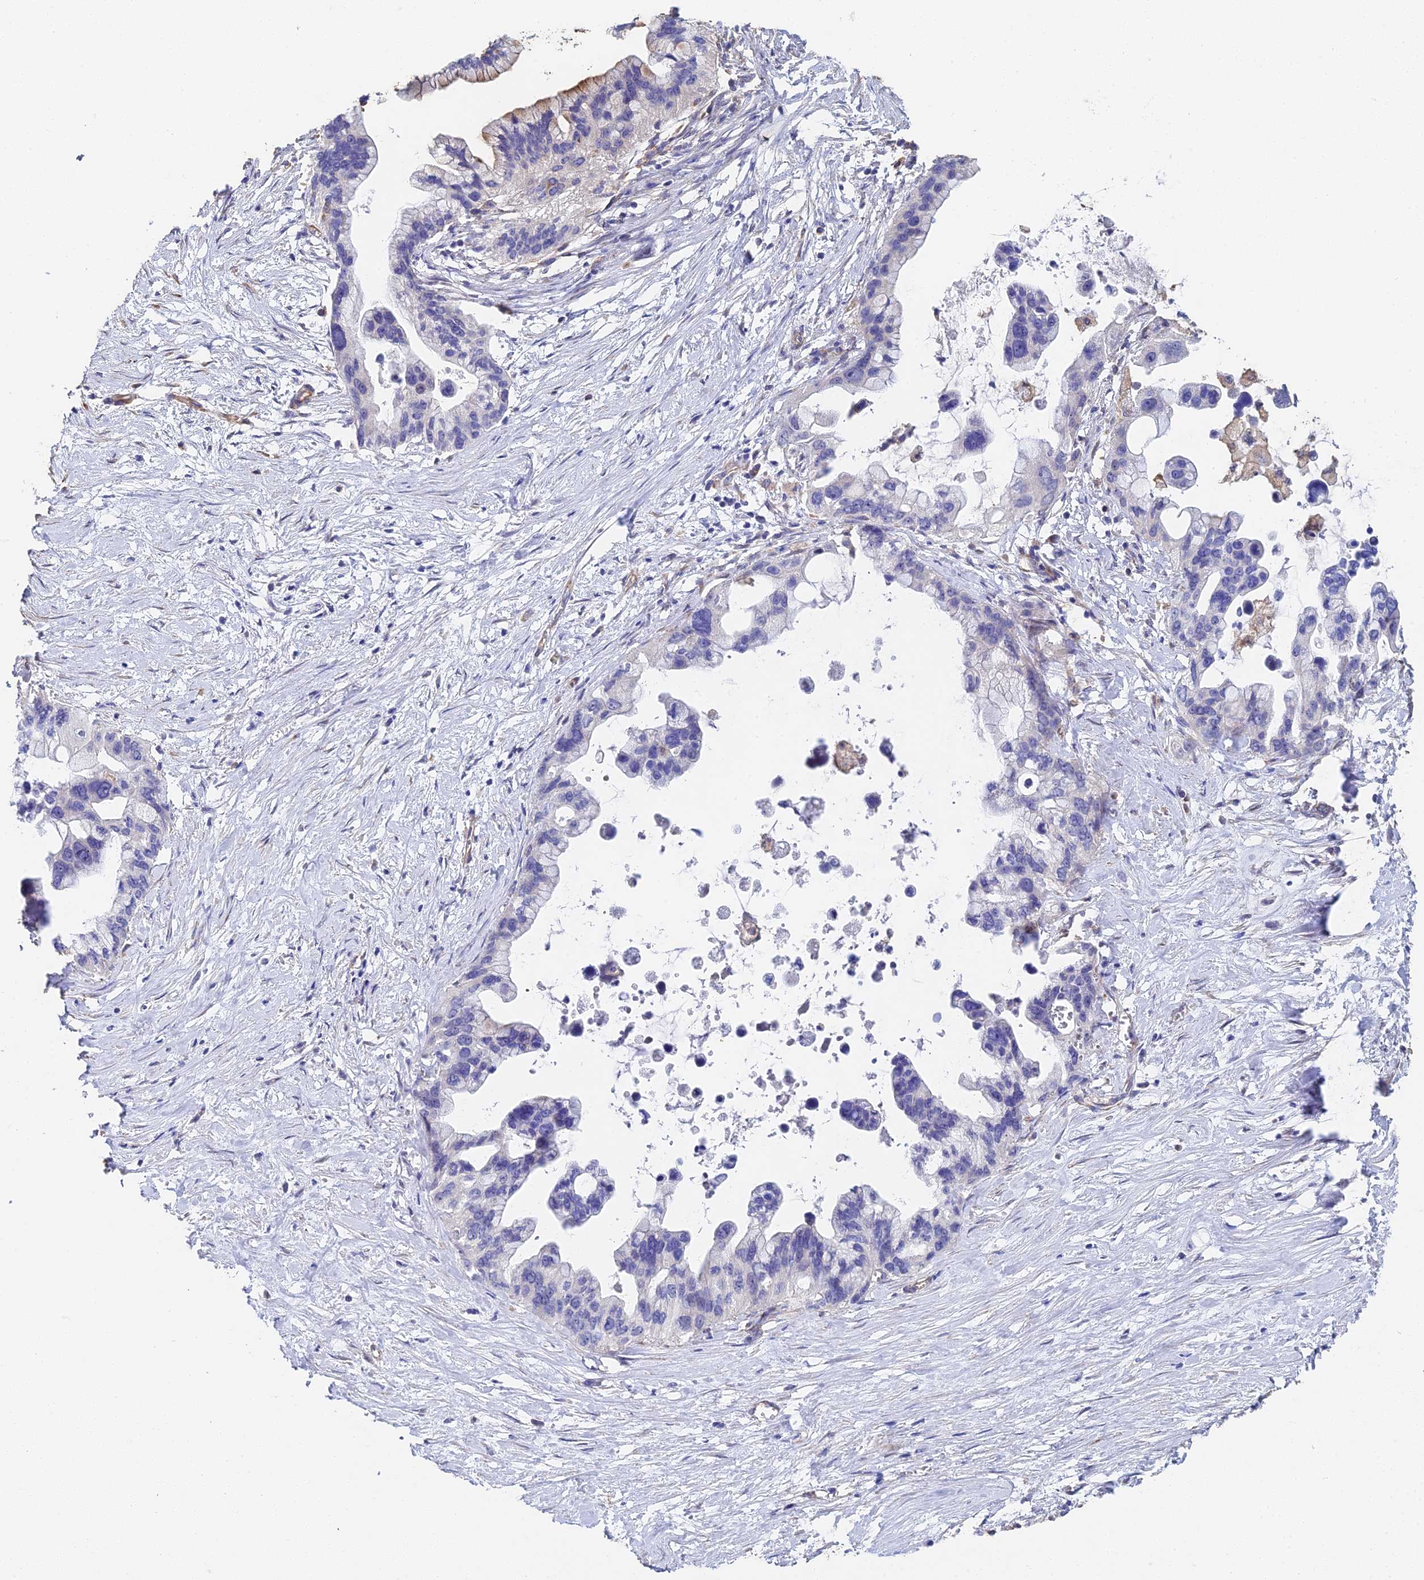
{"staining": {"intensity": "negative", "quantity": "none", "location": "none"}, "tissue": "pancreatic cancer", "cell_type": "Tumor cells", "image_type": "cancer", "snomed": [{"axis": "morphology", "description": "Adenocarcinoma, NOS"}, {"axis": "topography", "description": "Pancreas"}], "caption": "This is a image of immunohistochemistry staining of pancreatic adenocarcinoma, which shows no expression in tumor cells.", "gene": "ENSG00000268674", "patient": {"sex": "female", "age": 83}}